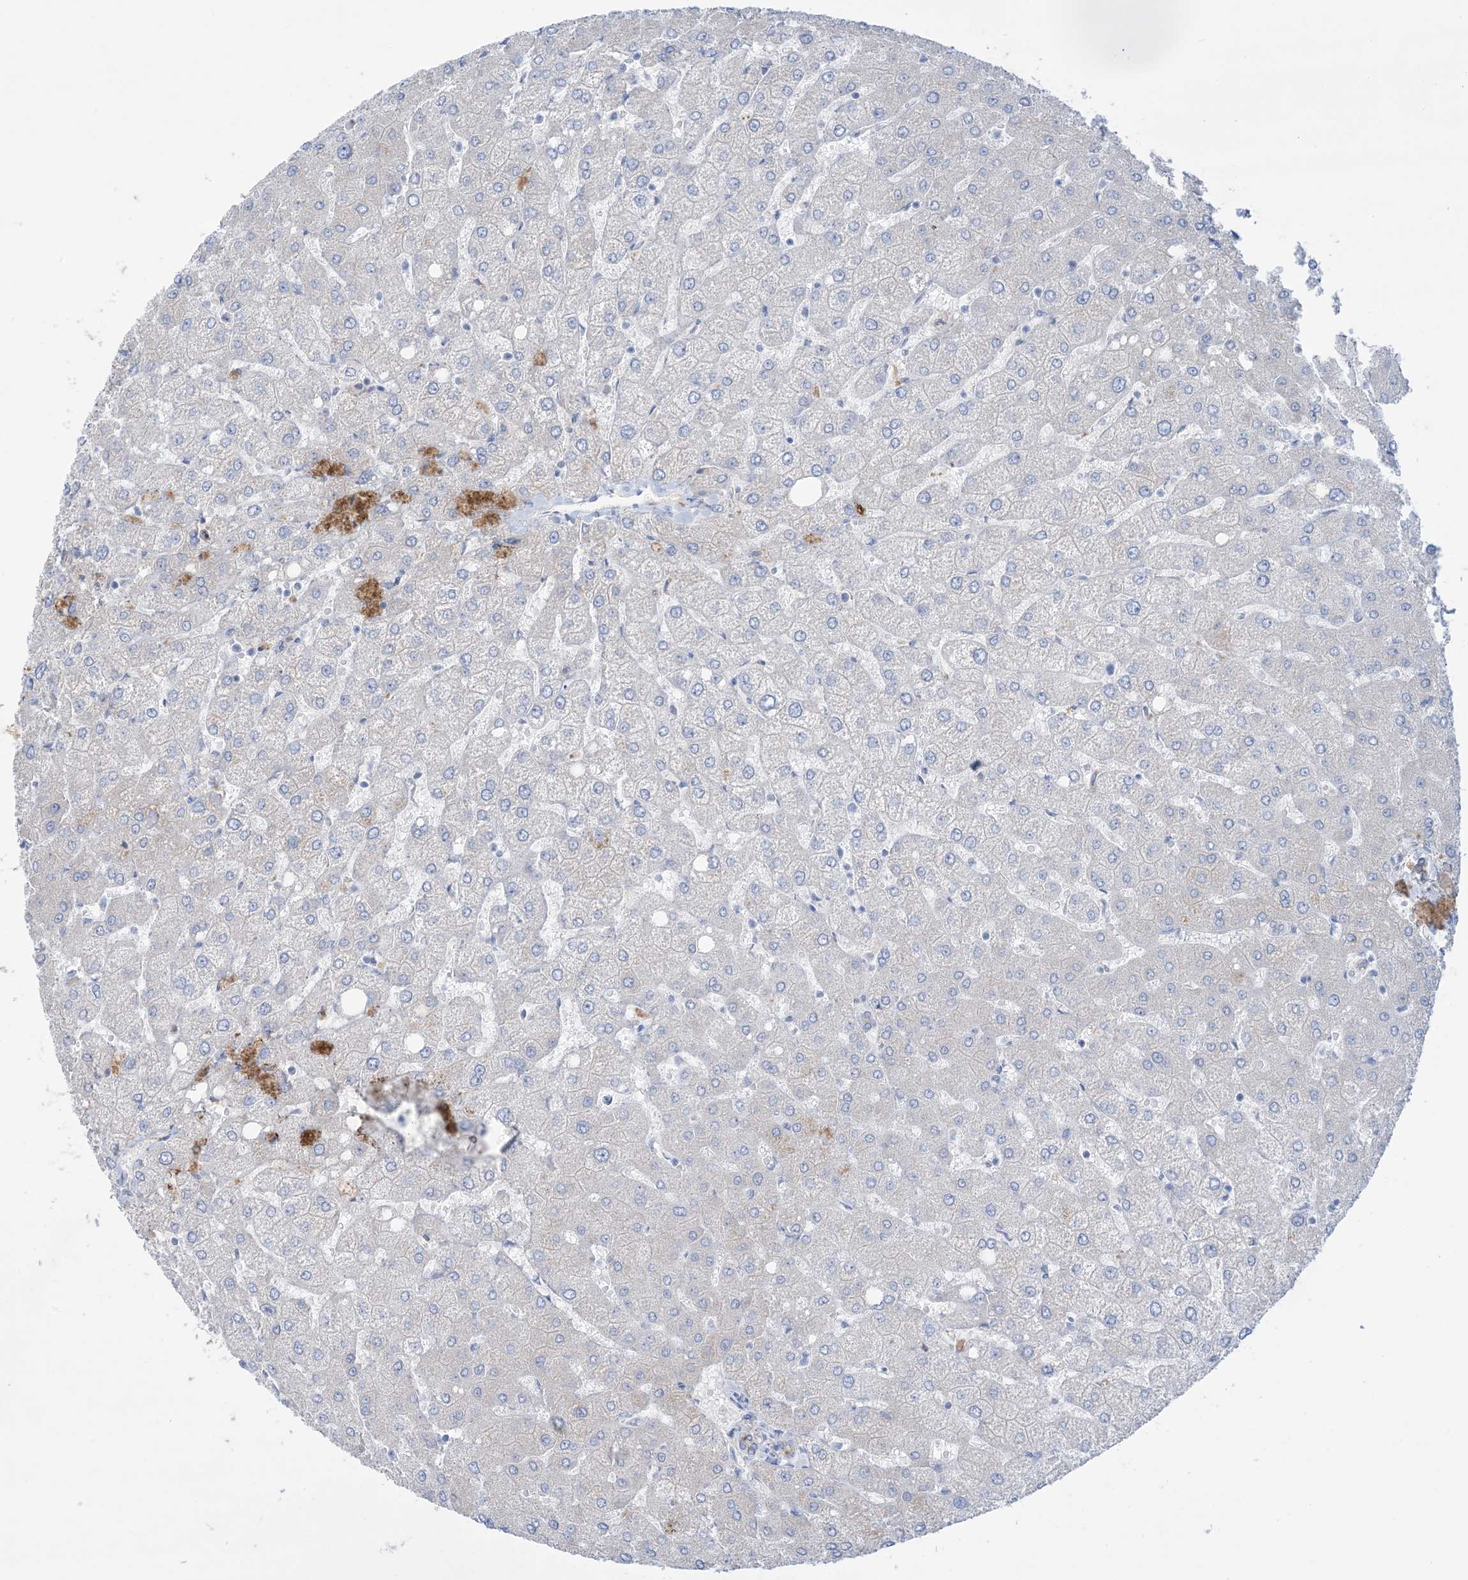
{"staining": {"intensity": "negative", "quantity": "none", "location": "none"}, "tissue": "liver", "cell_type": "Cholangiocytes", "image_type": "normal", "snomed": [{"axis": "morphology", "description": "Normal tissue, NOS"}, {"axis": "topography", "description": "Liver"}], "caption": "IHC histopathology image of benign liver: liver stained with DAB reveals no significant protein expression in cholangiocytes.", "gene": "ATP11C", "patient": {"sex": "female", "age": 54}}